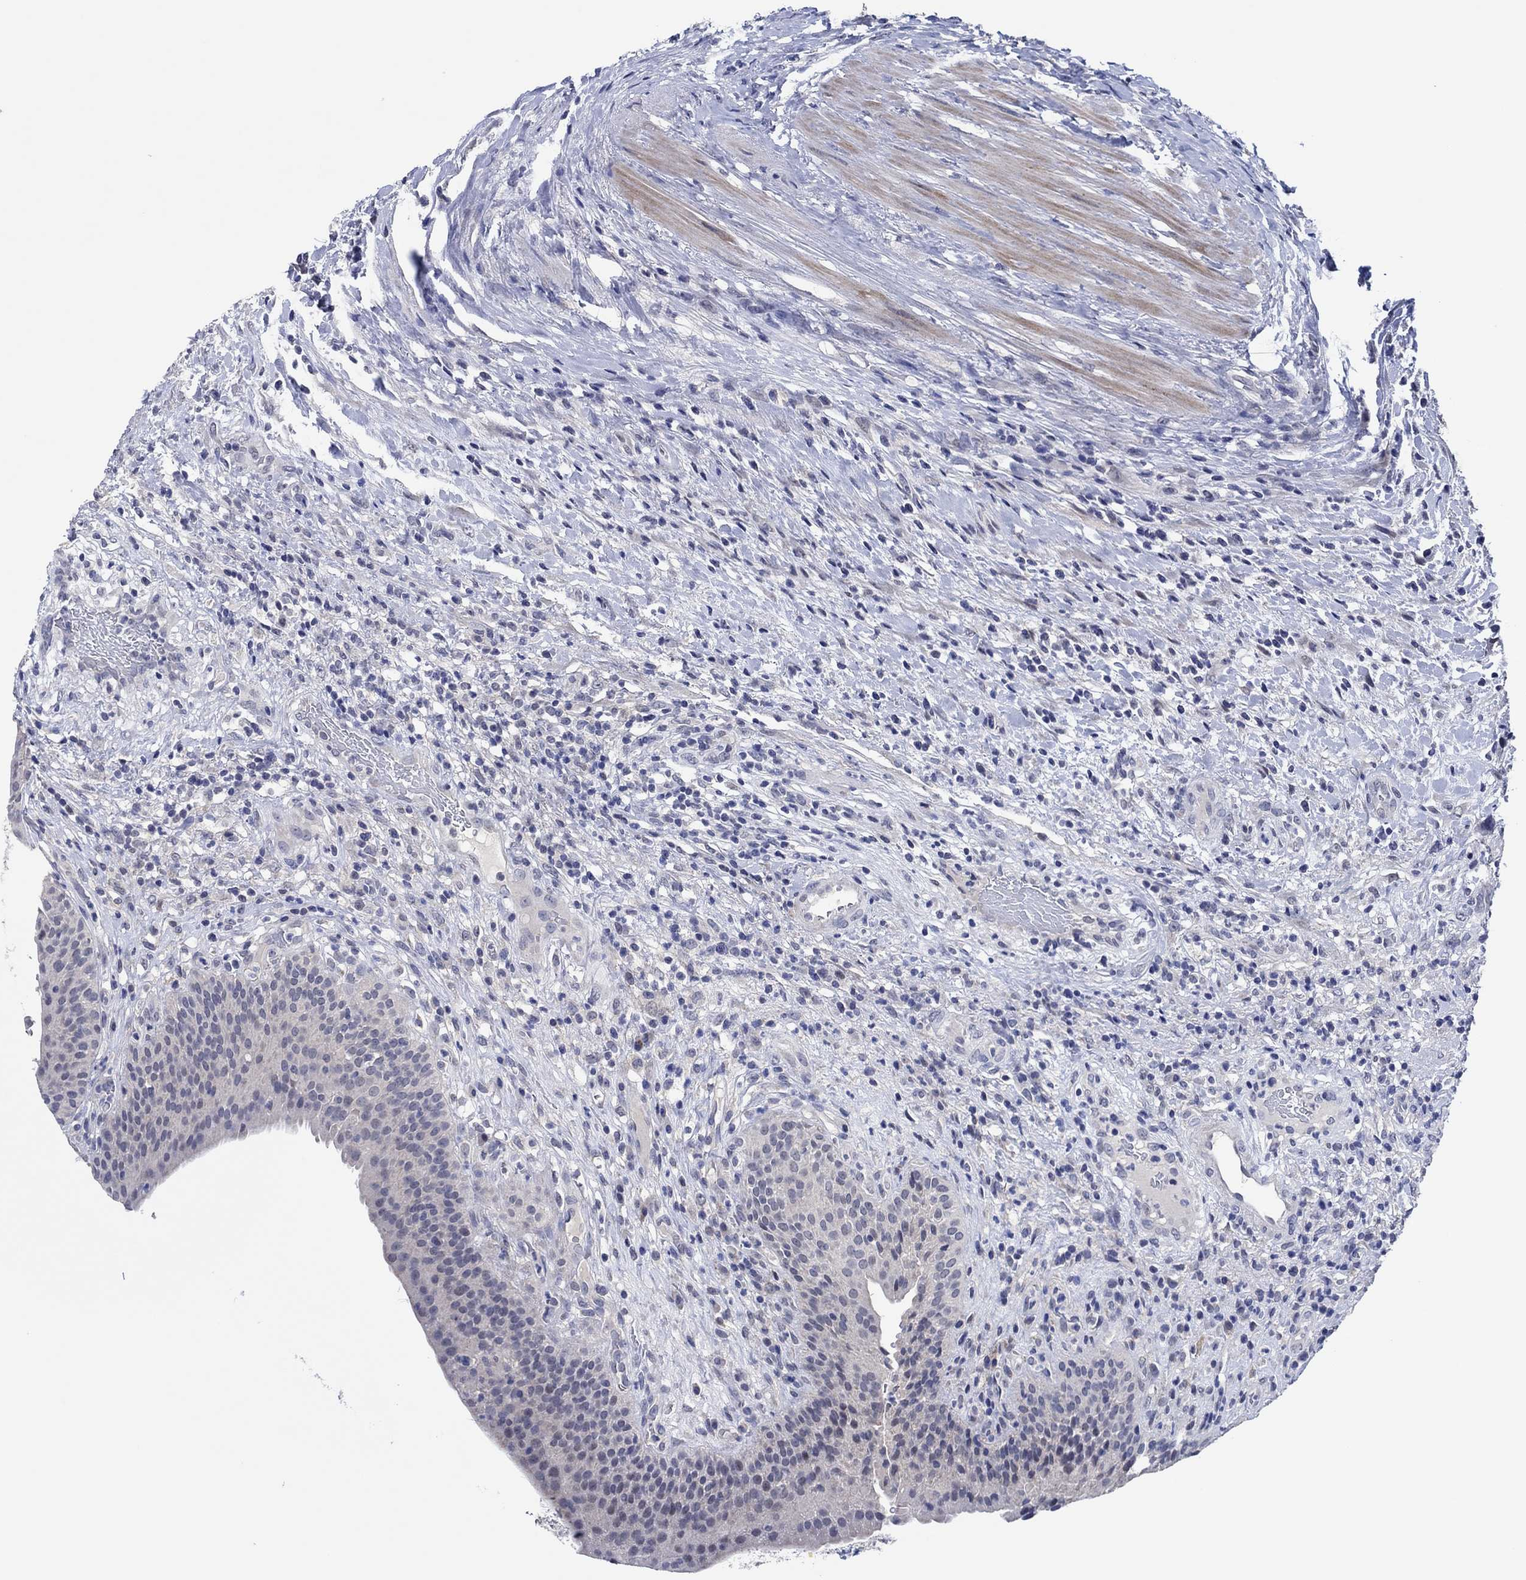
{"staining": {"intensity": "negative", "quantity": "none", "location": "none"}, "tissue": "urinary bladder", "cell_type": "Urothelial cells", "image_type": "normal", "snomed": [{"axis": "morphology", "description": "Normal tissue, NOS"}, {"axis": "topography", "description": "Urinary bladder"}], "caption": "Immunohistochemistry (IHC) histopathology image of unremarkable urinary bladder: human urinary bladder stained with DAB shows no significant protein staining in urothelial cells.", "gene": "PRRT3", "patient": {"sex": "male", "age": 66}}